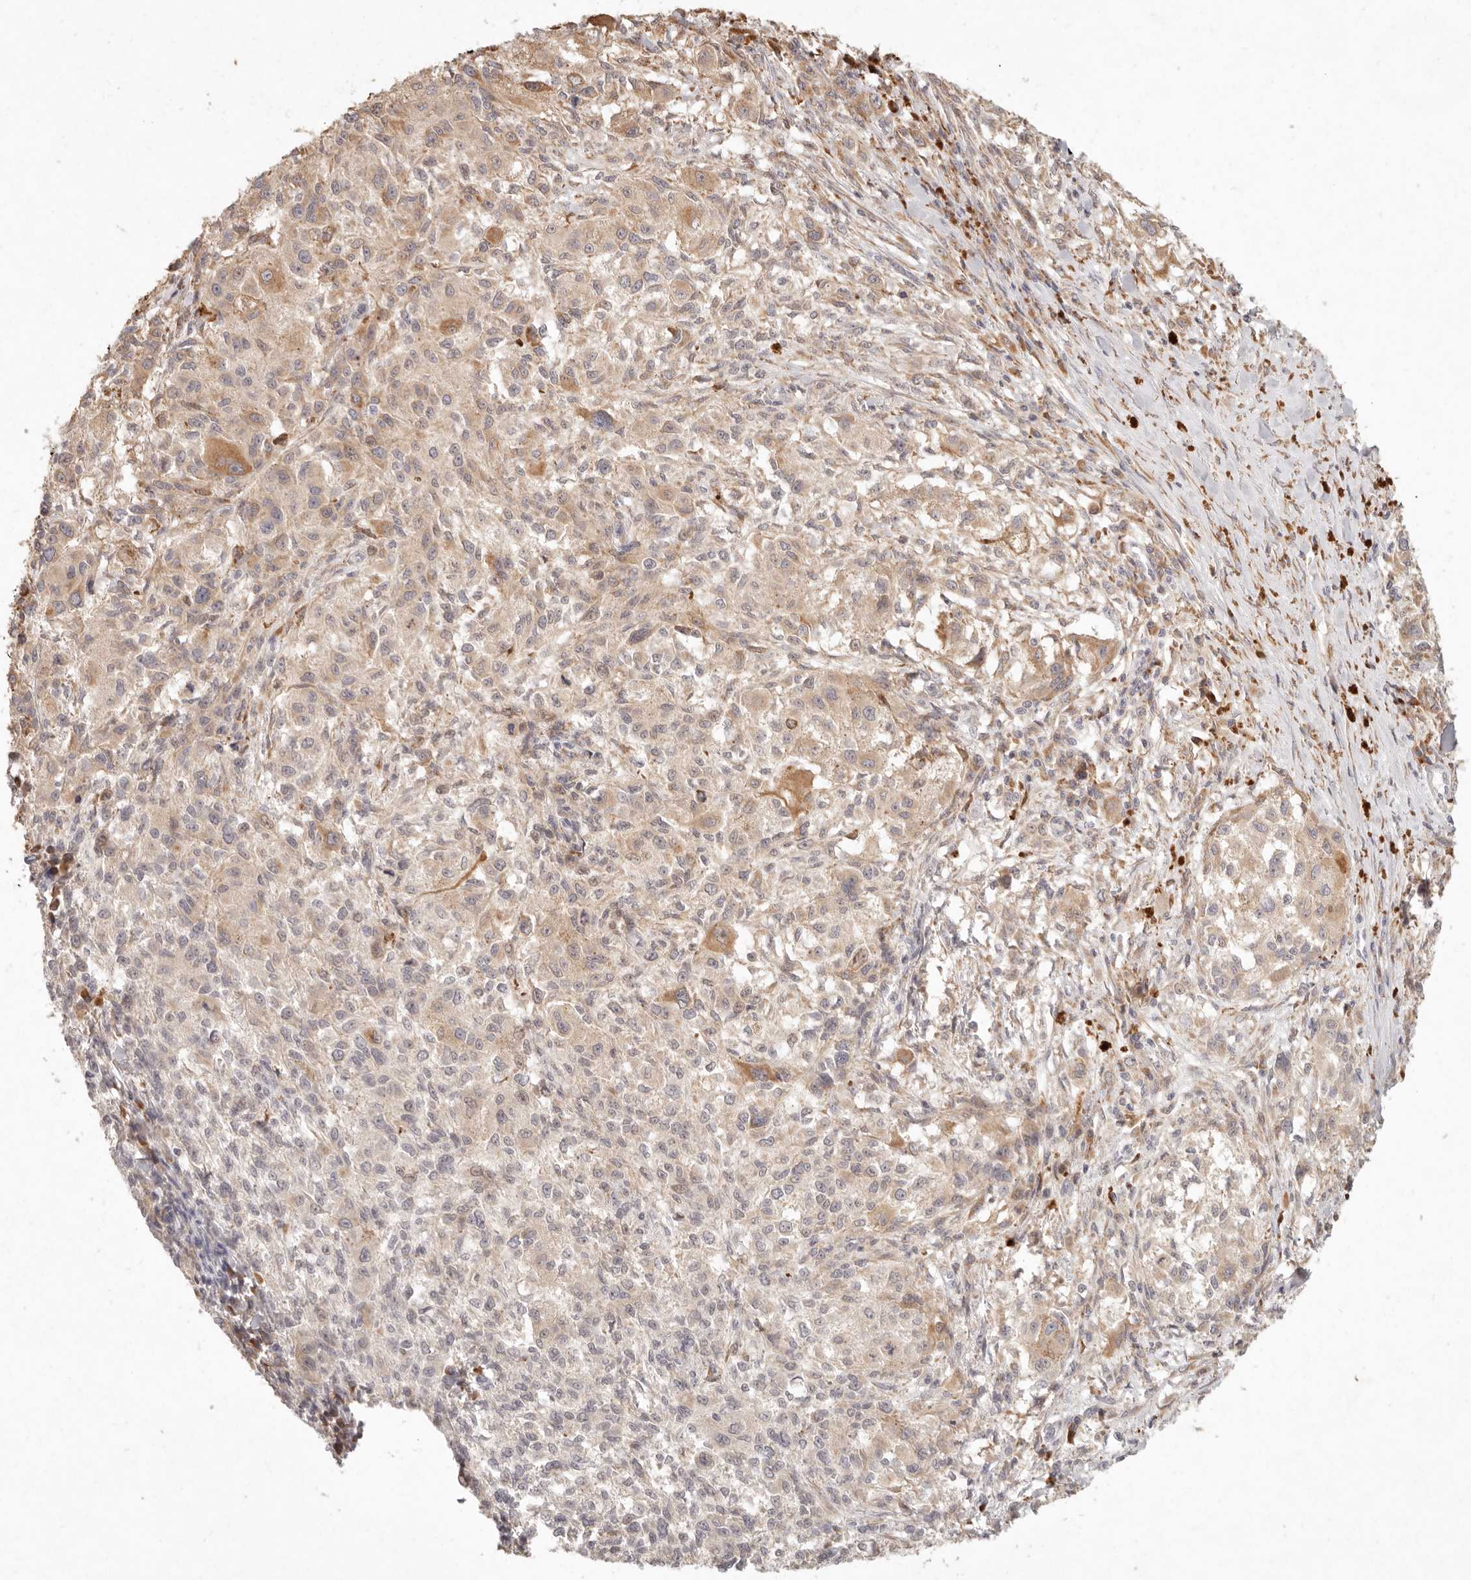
{"staining": {"intensity": "moderate", "quantity": "25%-75%", "location": "cytoplasmic/membranous"}, "tissue": "melanoma", "cell_type": "Tumor cells", "image_type": "cancer", "snomed": [{"axis": "morphology", "description": "Necrosis, NOS"}, {"axis": "morphology", "description": "Malignant melanoma, NOS"}, {"axis": "topography", "description": "Skin"}], "caption": "Protein expression analysis of human malignant melanoma reveals moderate cytoplasmic/membranous staining in approximately 25%-75% of tumor cells. The staining is performed using DAB (3,3'-diaminobenzidine) brown chromogen to label protein expression. The nuclei are counter-stained blue using hematoxylin.", "gene": "C1orf127", "patient": {"sex": "female", "age": 87}}